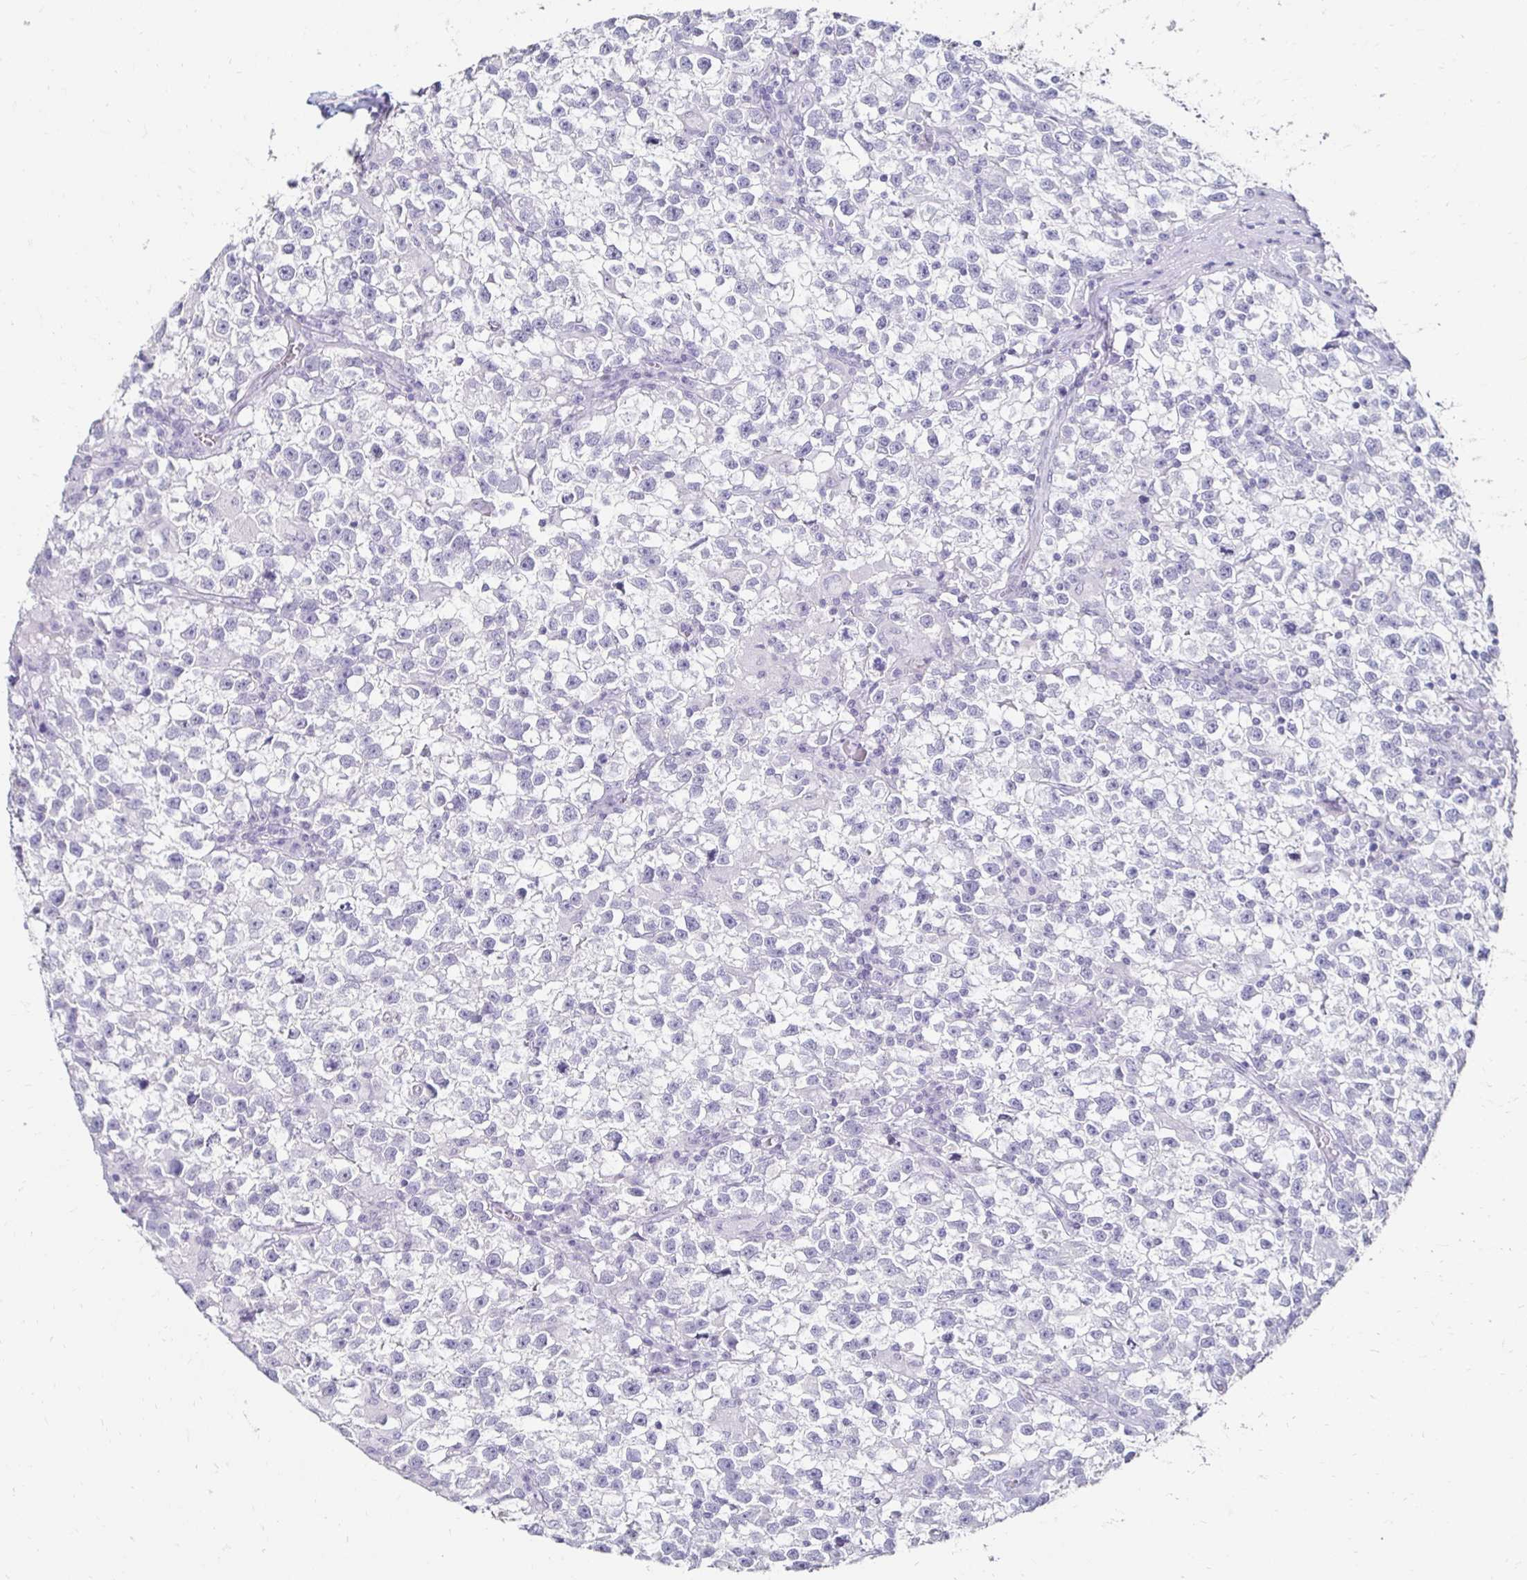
{"staining": {"intensity": "negative", "quantity": "none", "location": "none"}, "tissue": "testis cancer", "cell_type": "Tumor cells", "image_type": "cancer", "snomed": [{"axis": "morphology", "description": "Seminoma, NOS"}, {"axis": "topography", "description": "Testis"}], "caption": "Image shows no protein expression in tumor cells of testis cancer (seminoma) tissue. (Brightfield microscopy of DAB immunohistochemistry at high magnification).", "gene": "TOMM34", "patient": {"sex": "male", "age": 31}}